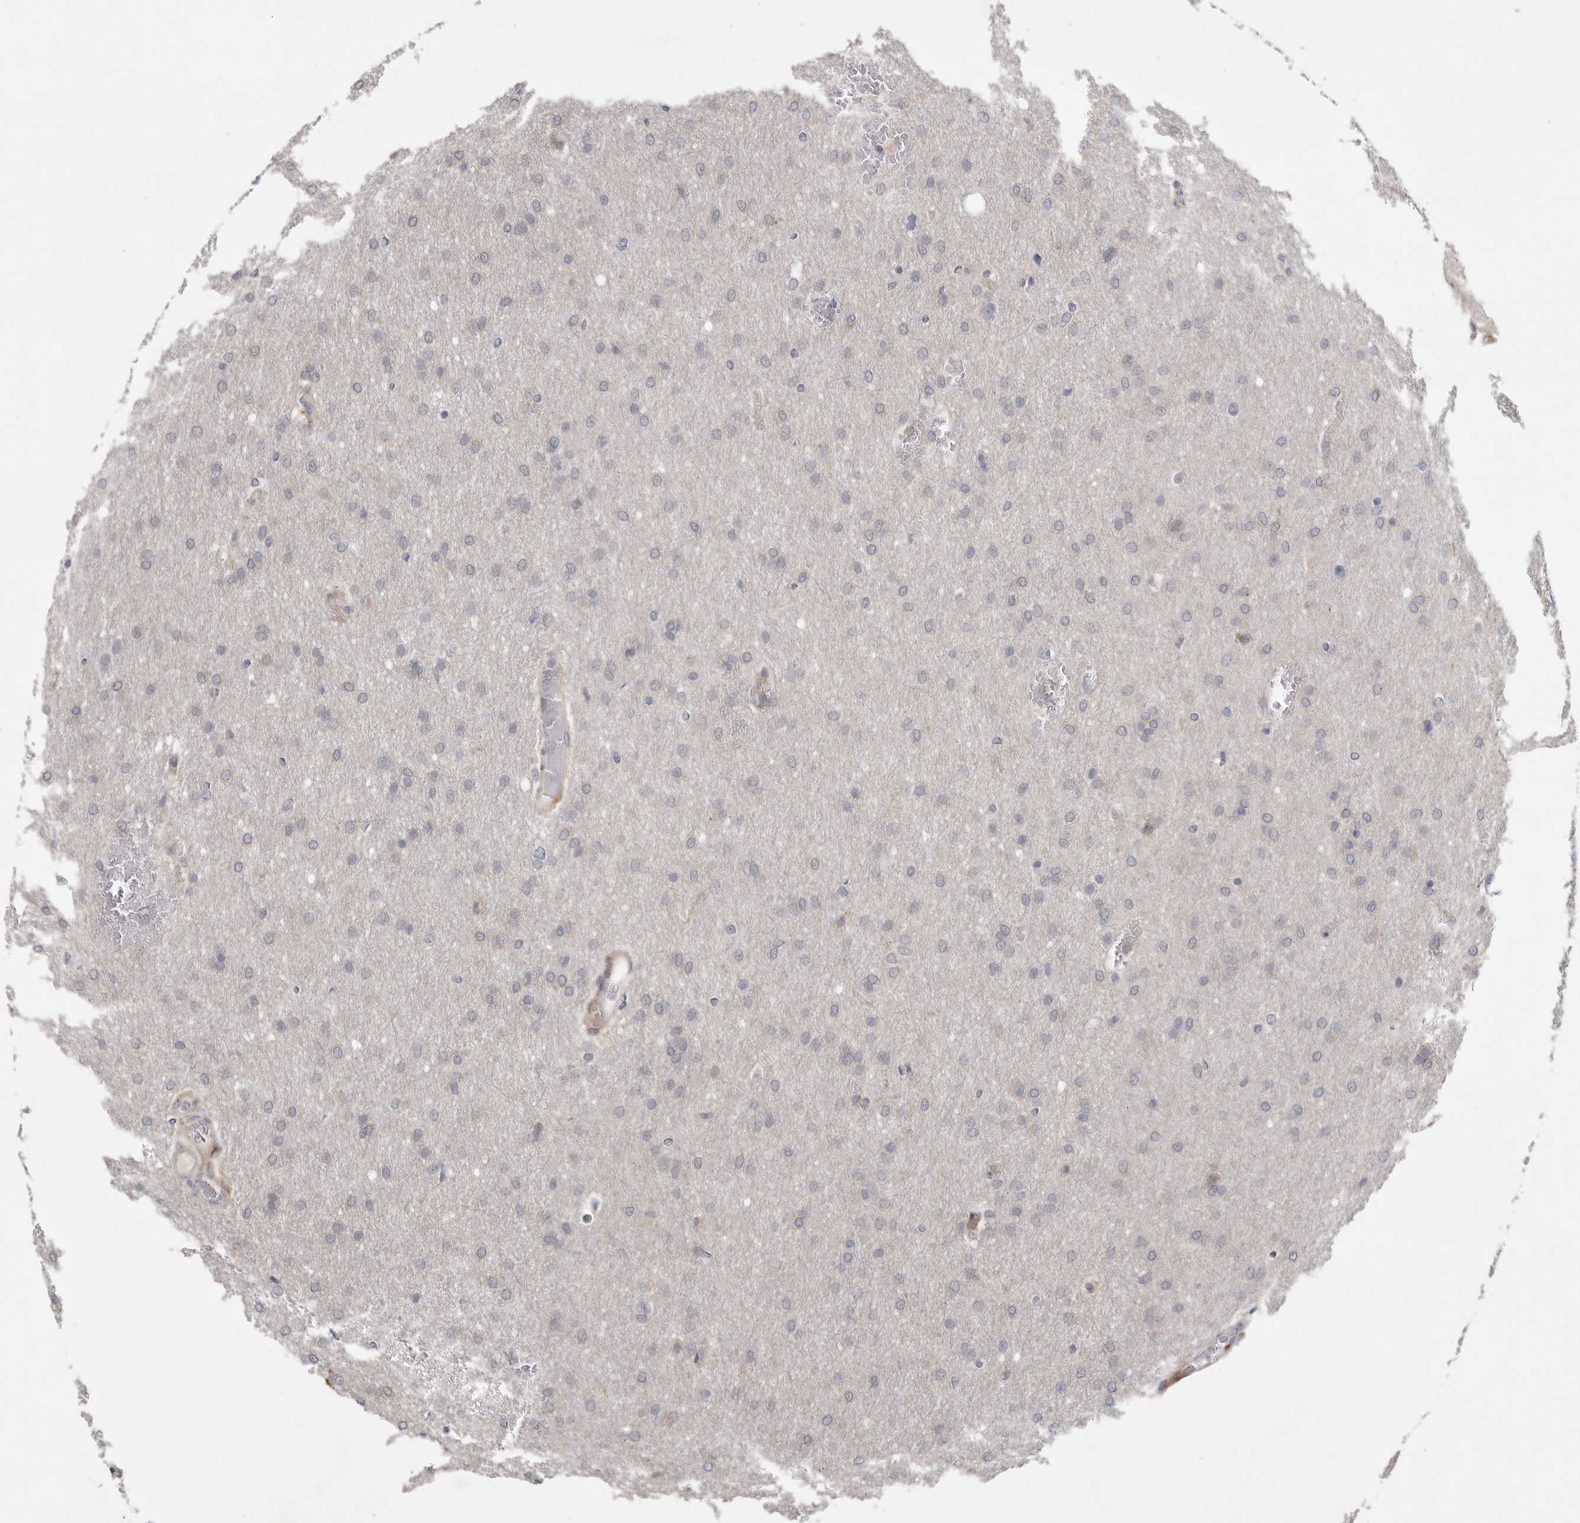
{"staining": {"intensity": "negative", "quantity": "none", "location": "none"}, "tissue": "glioma", "cell_type": "Tumor cells", "image_type": "cancer", "snomed": [{"axis": "morphology", "description": "Glioma, malignant, Low grade"}, {"axis": "topography", "description": "Brain"}], "caption": "IHC image of neoplastic tissue: human glioma stained with DAB exhibits no significant protein expression in tumor cells.", "gene": "FBXO43", "patient": {"sex": "female", "age": 37}}